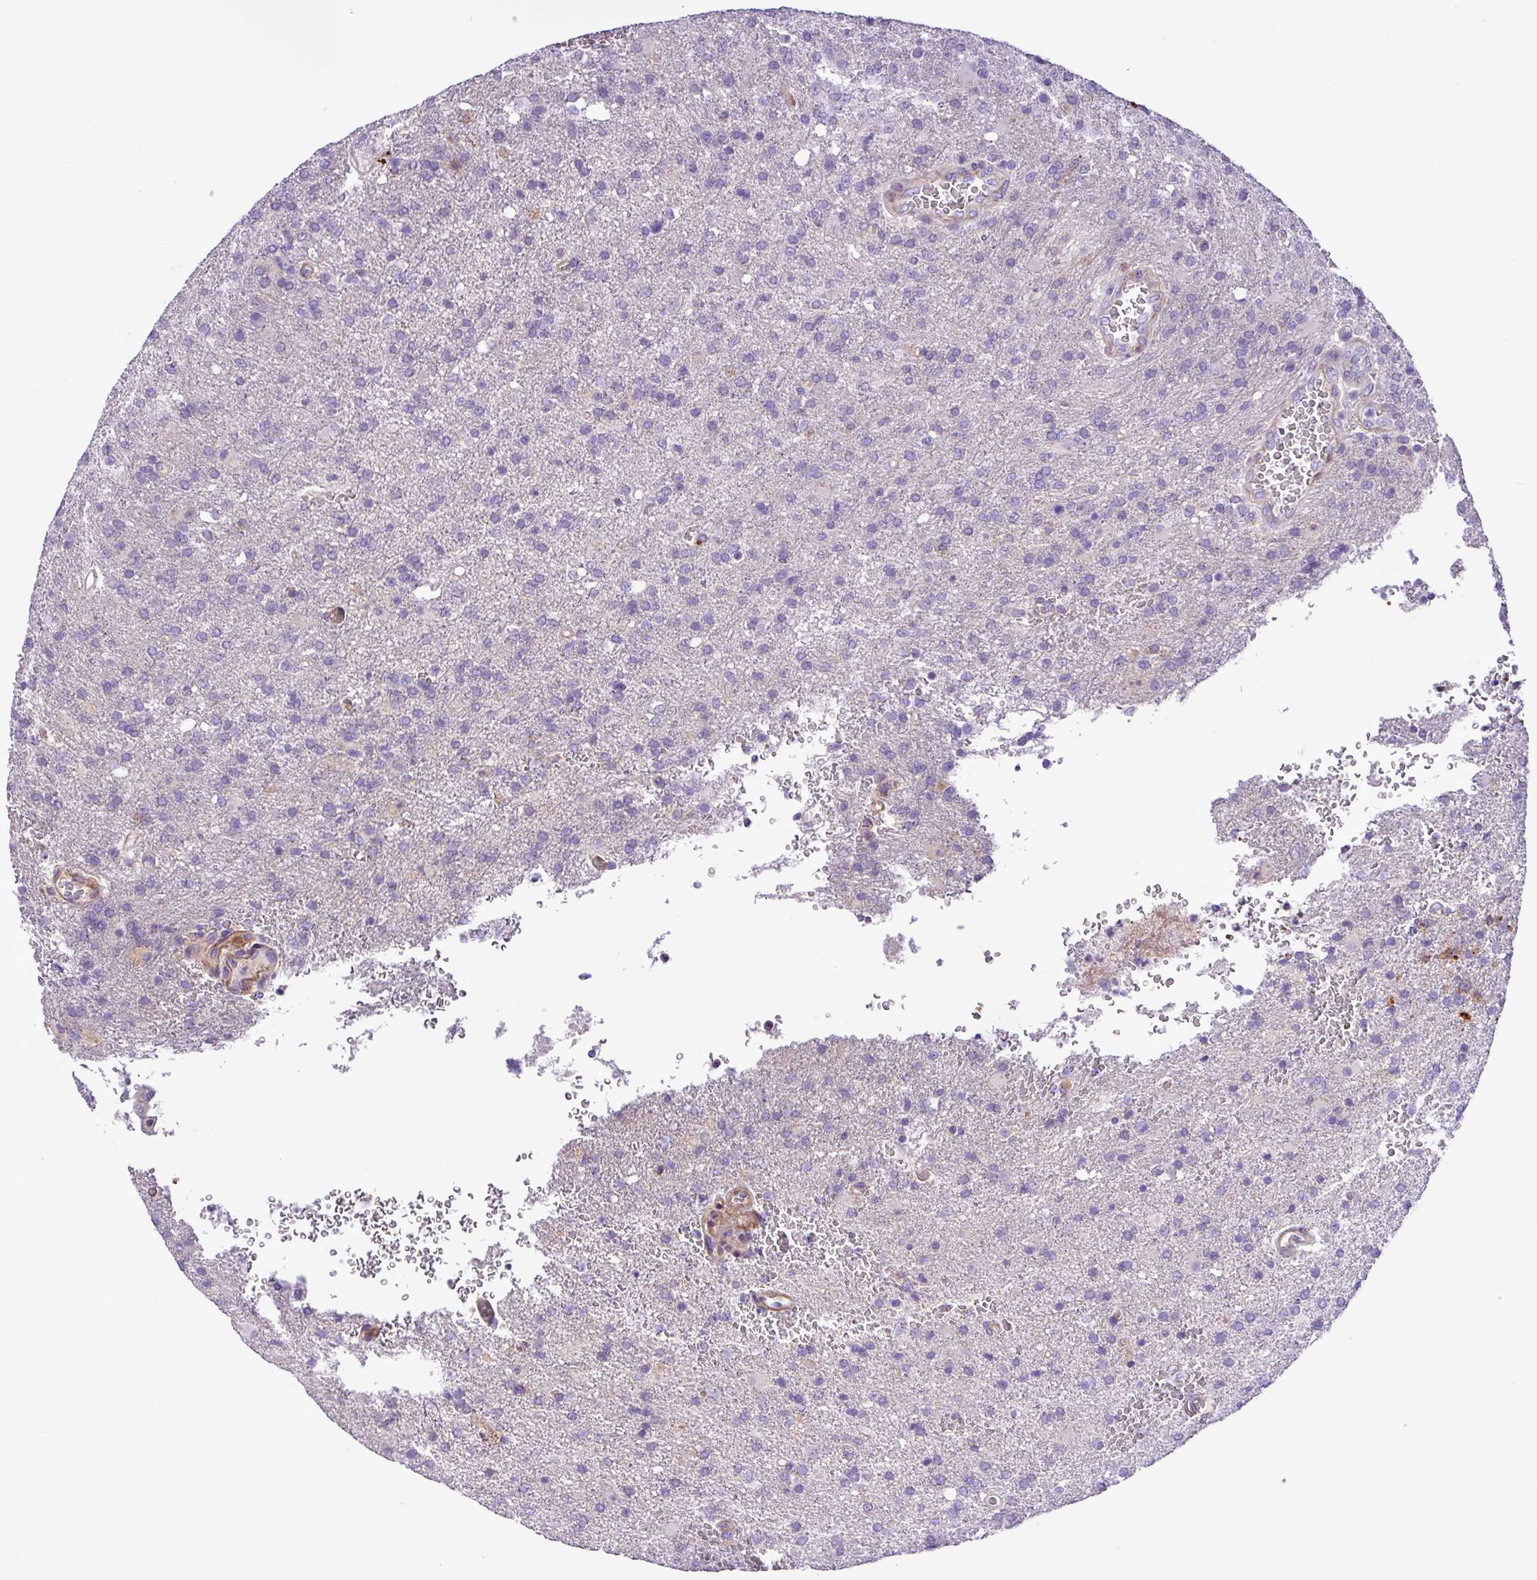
{"staining": {"intensity": "negative", "quantity": "none", "location": "none"}, "tissue": "glioma", "cell_type": "Tumor cells", "image_type": "cancer", "snomed": [{"axis": "morphology", "description": "Glioma, malignant, High grade"}, {"axis": "topography", "description": "Brain"}], "caption": "Tumor cells are negative for brown protein staining in malignant glioma (high-grade). (Stains: DAB immunohistochemistry (IHC) with hematoxylin counter stain, Microscopy: brightfield microscopy at high magnification).", "gene": "C11orf91", "patient": {"sex": "female", "age": 74}}